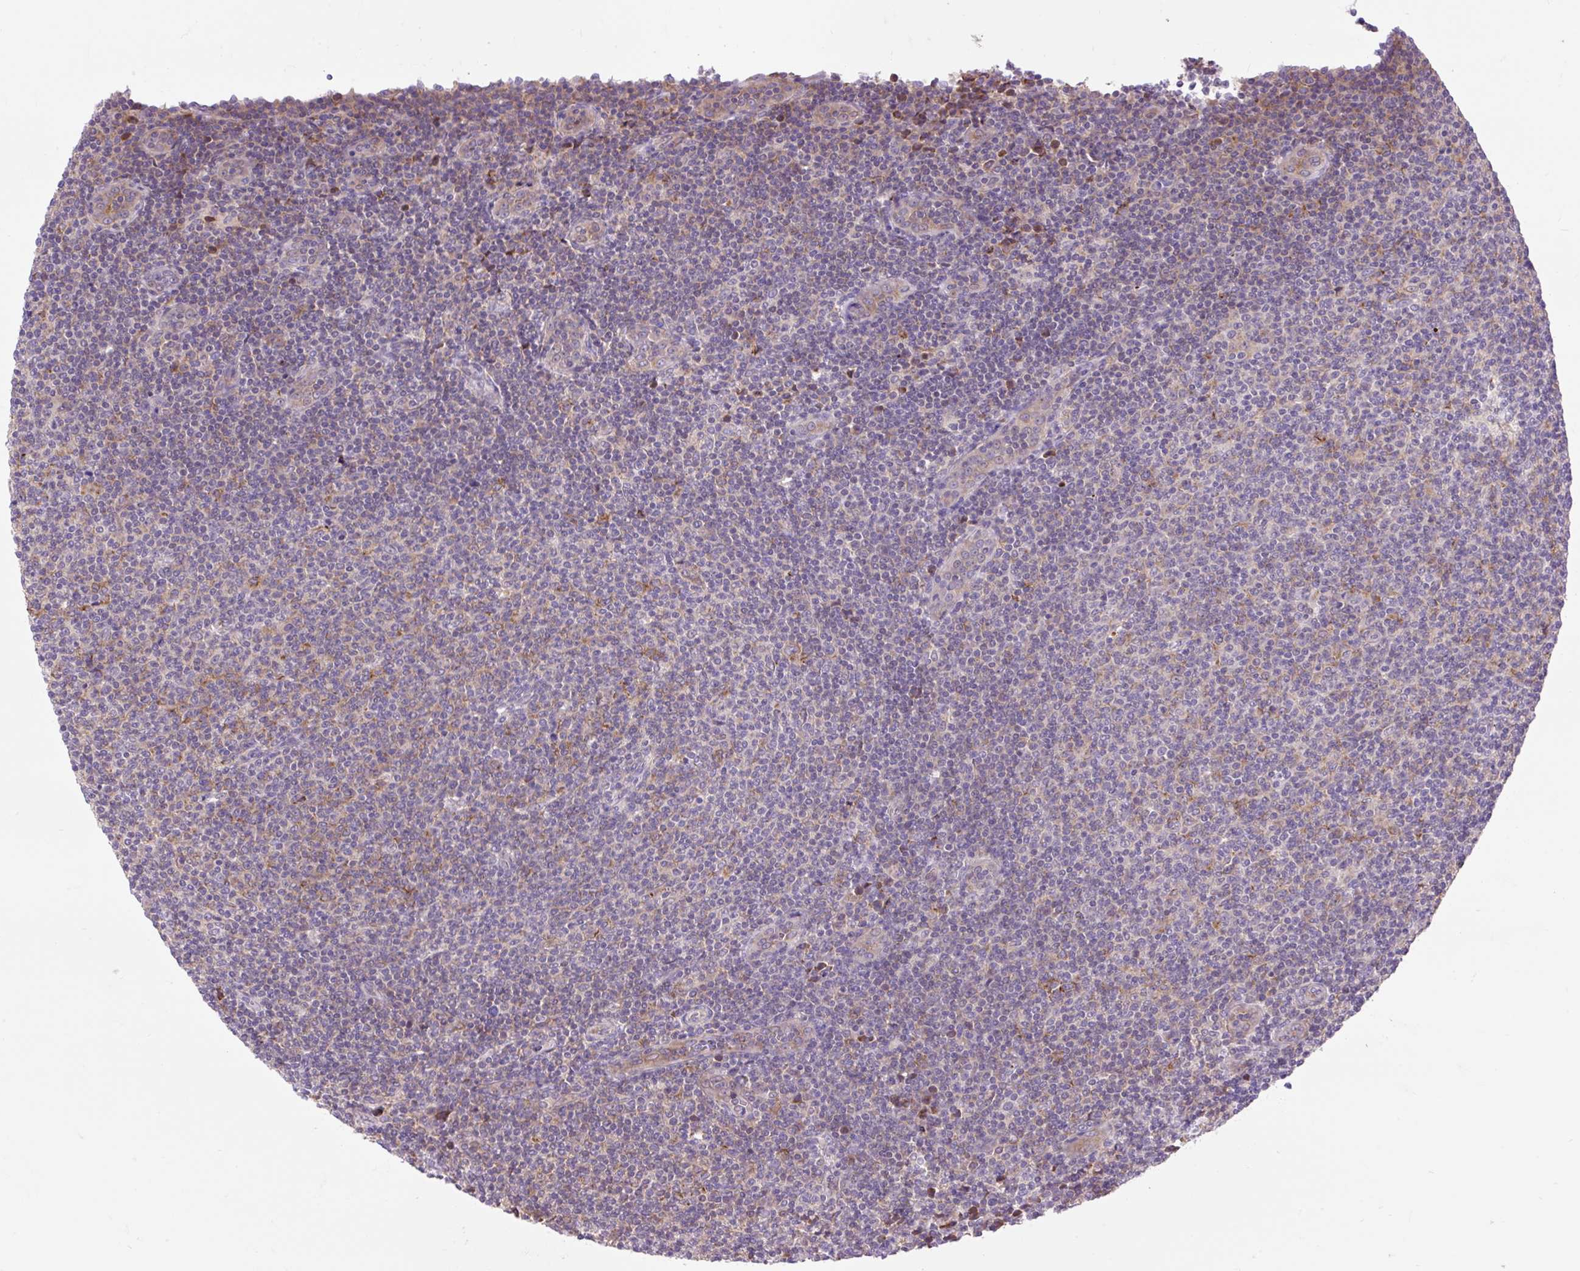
{"staining": {"intensity": "weak", "quantity": "<25%", "location": "cytoplasmic/membranous"}, "tissue": "lymphoma", "cell_type": "Tumor cells", "image_type": "cancer", "snomed": [{"axis": "morphology", "description": "Malignant lymphoma, non-Hodgkin's type, Low grade"}, {"axis": "topography", "description": "Lymph node"}], "caption": "Tumor cells are negative for brown protein staining in lymphoma.", "gene": "GPR45", "patient": {"sex": "male", "age": 66}}